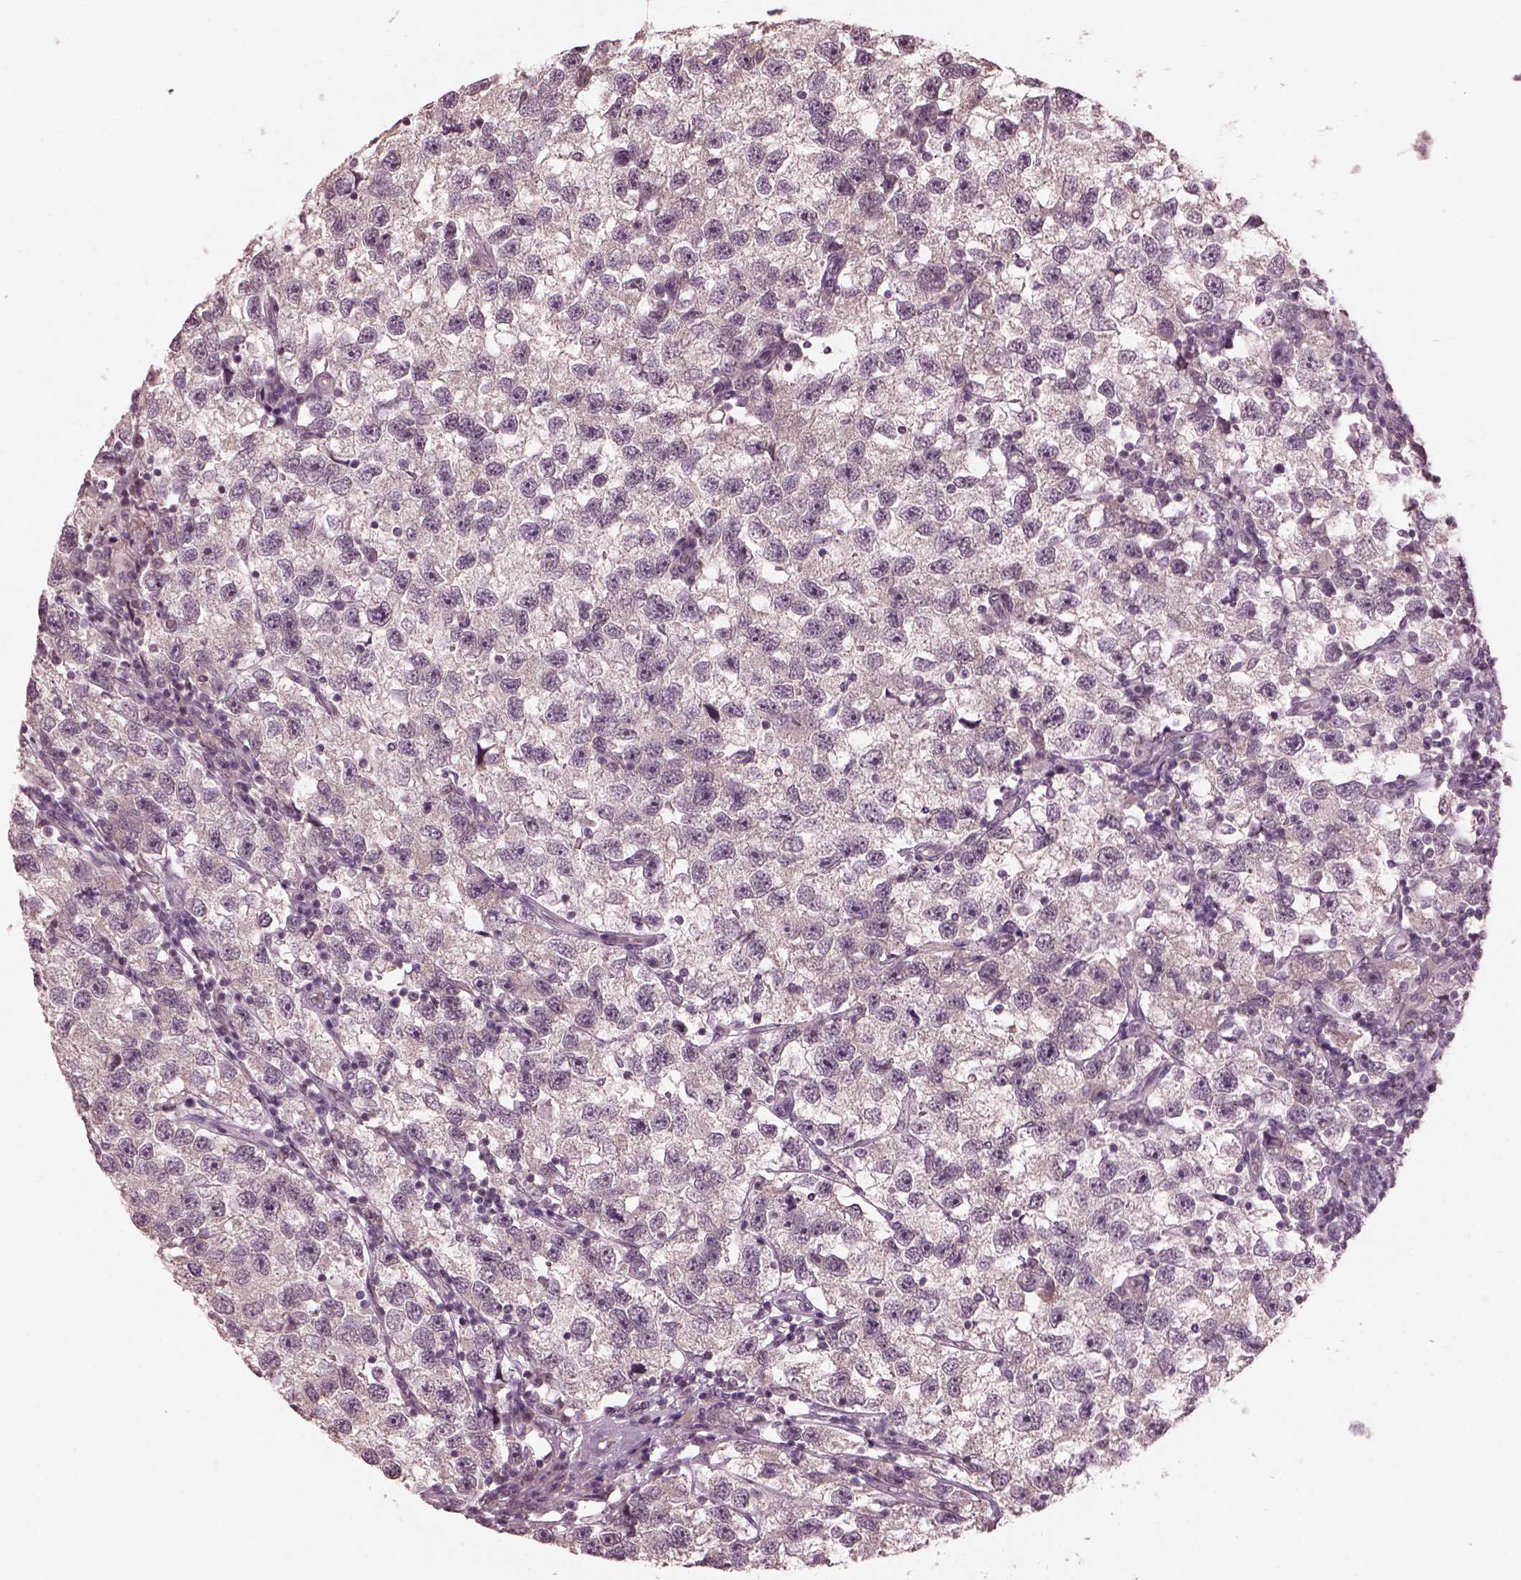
{"staining": {"intensity": "negative", "quantity": "none", "location": "none"}, "tissue": "testis cancer", "cell_type": "Tumor cells", "image_type": "cancer", "snomed": [{"axis": "morphology", "description": "Seminoma, NOS"}, {"axis": "topography", "description": "Testis"}], "caption": "This is a photomicrograph of immunohistochemistry staining of seminoma (testis), which shows no expression in tumor cells.", "gene": "RGS7", "patient": {"sex": "male", "age": 26}}